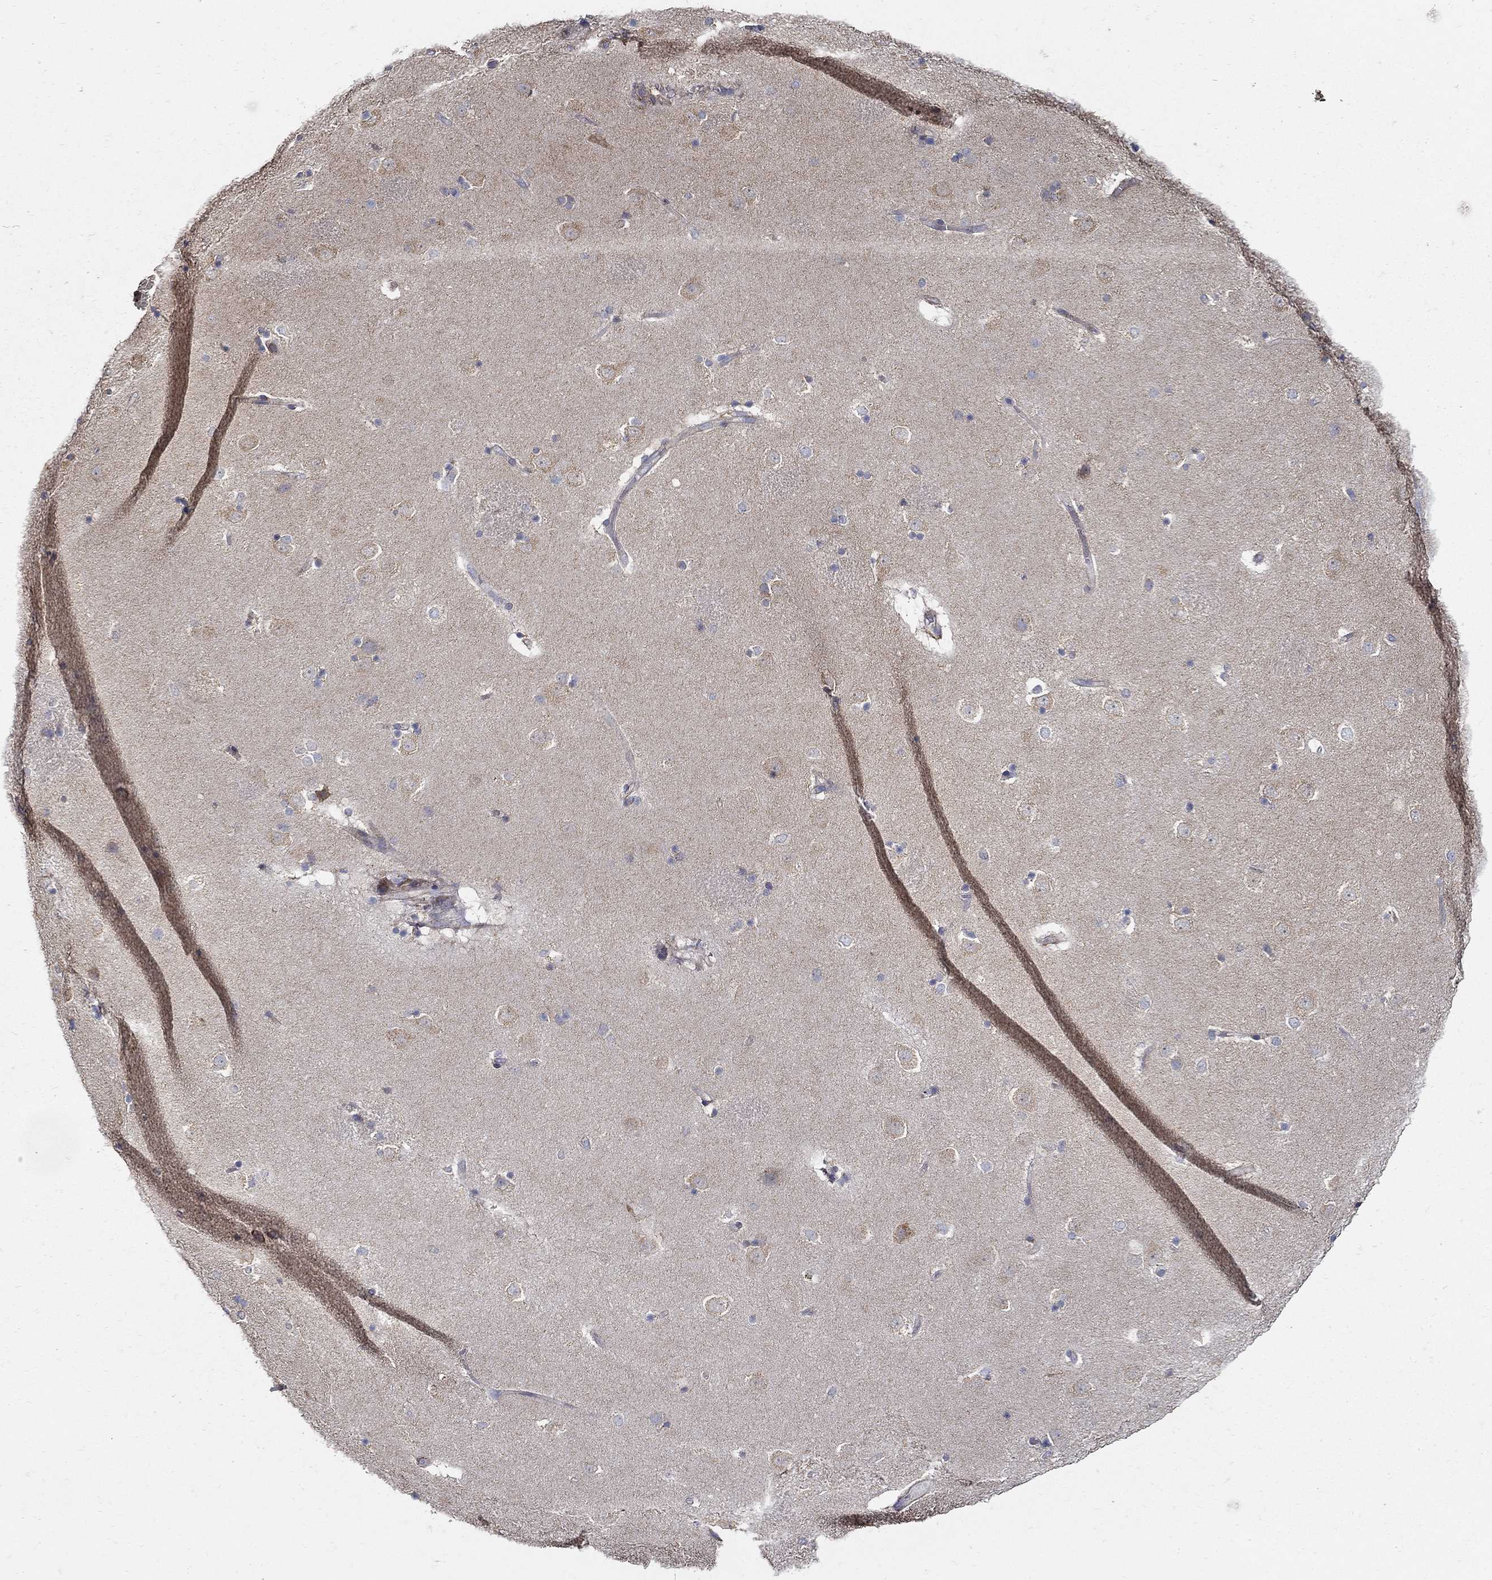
{"staining": {"intensity": "negative", "quantity": "none", "location": "none"}, "tissue": "caudate", "cell_type": "Glial cells", "image_type": "normal", "snomed": [{"axis": "morphology", "description": "Normal tissue, NOS"}, {"axis": "topography", "description": "Lateral ventricle wall"}], "caption": "This is an immunohistochemistry (IHC) histopathology image of benign human caudate. There is no positivity in glial cells.", "gene": "EMILIN3", "patient": {"sex": "male", "age": 51}}